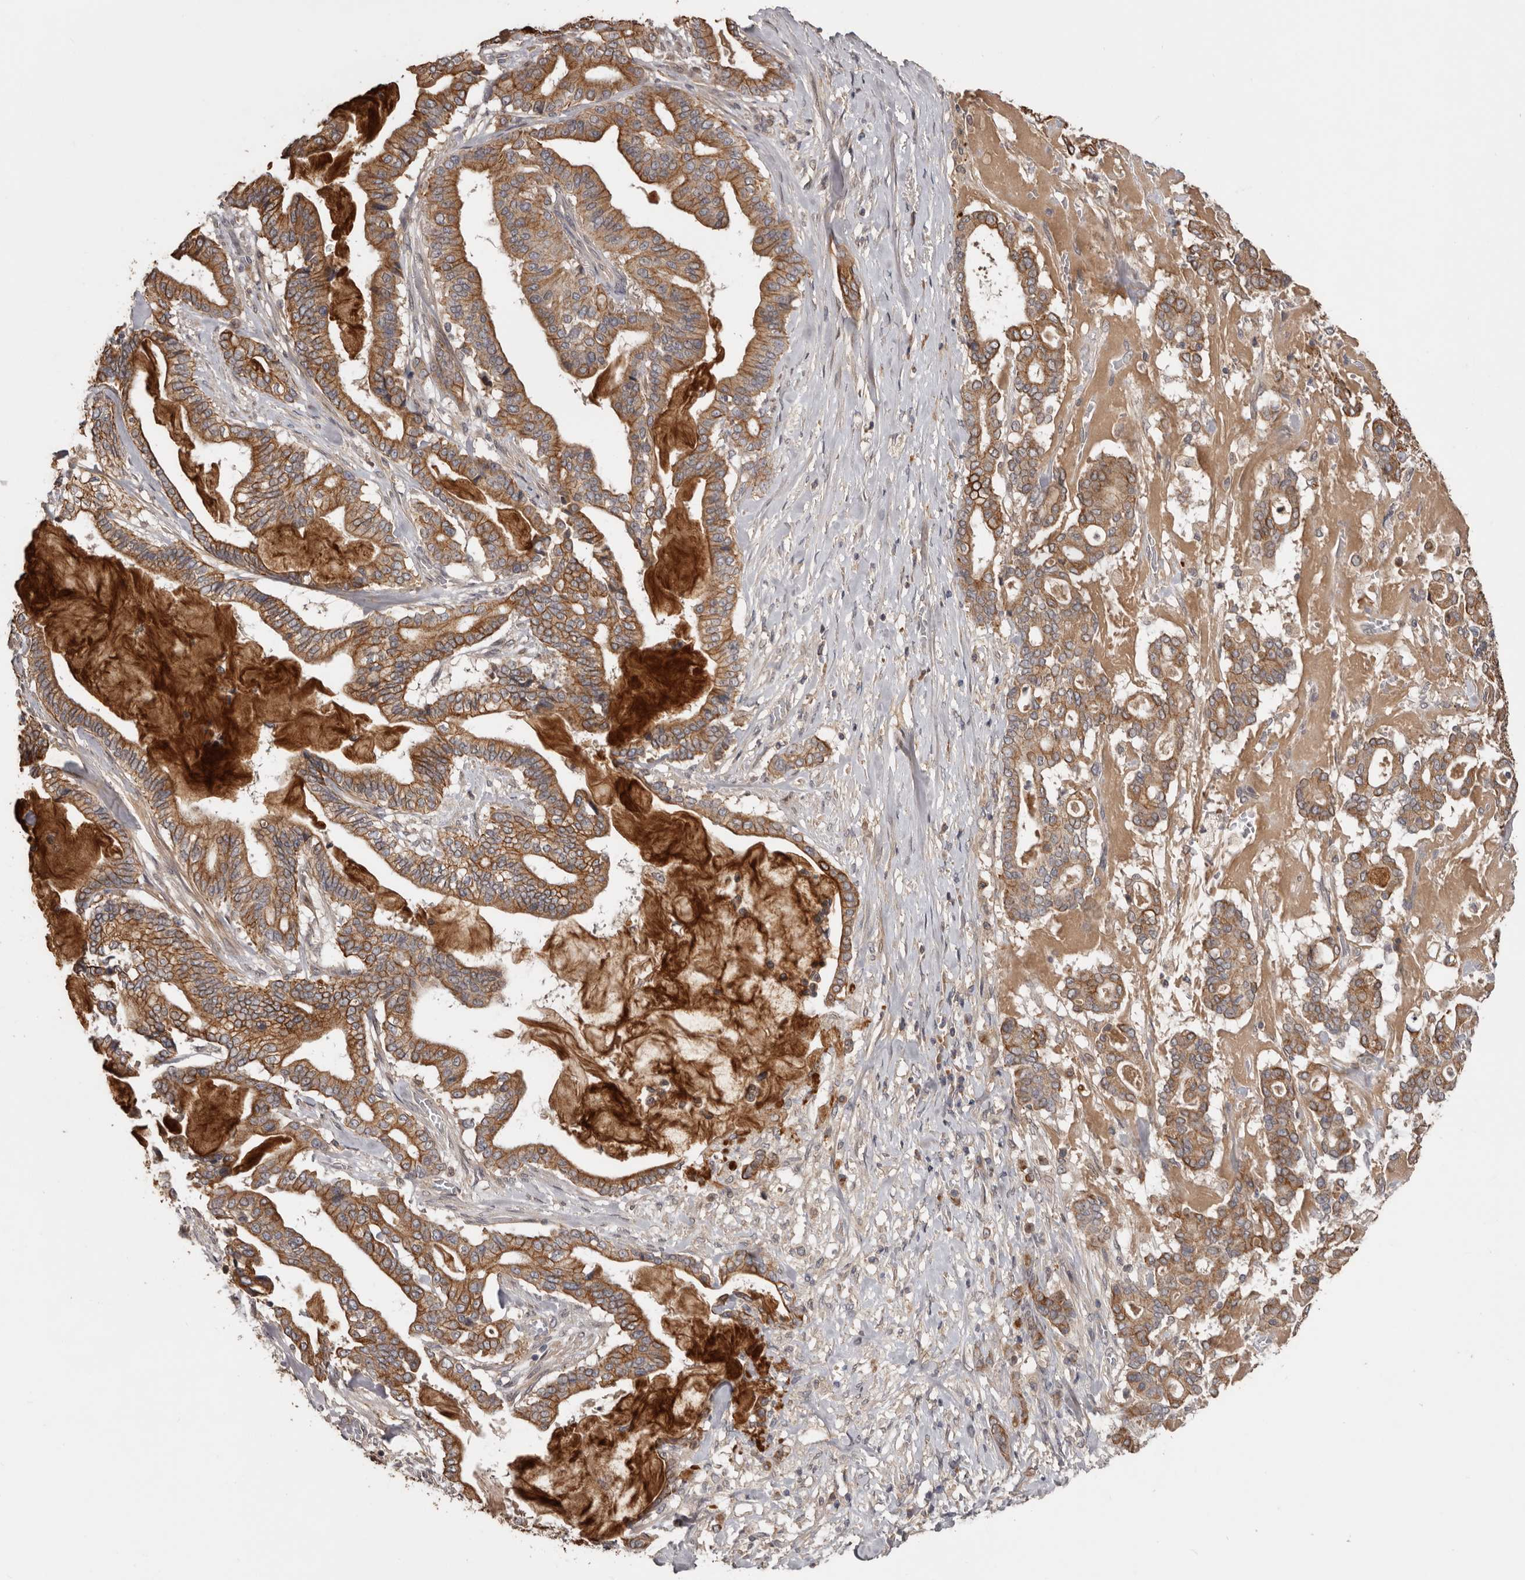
{"staining": {"intensity": "moderate", "quantity": ">75%", "location": "cytoplasmic/membranous"}, "tissue": "pancreatic cancer", "cell_type": "Tumor cells", "image_type": "cancer", "snomed": [{"axis": "morphology", "description": "Adenocarcinoma, NOS"}, {"axis": "topography", "description": "Pancreas"}], "caption": "Pancreatic cancer tissue reveals moderate cytoplasmic/membranous positivity in about >75% of tumor cells The protein of interest is stained brown, and the nuclei are stained in blue (DAB (3,3'-diaminobenzidine) IHC with brightfield microscopy, high magnification).", "gene": "NMUR1", "patient": {"sex": "male", "age": 63}}